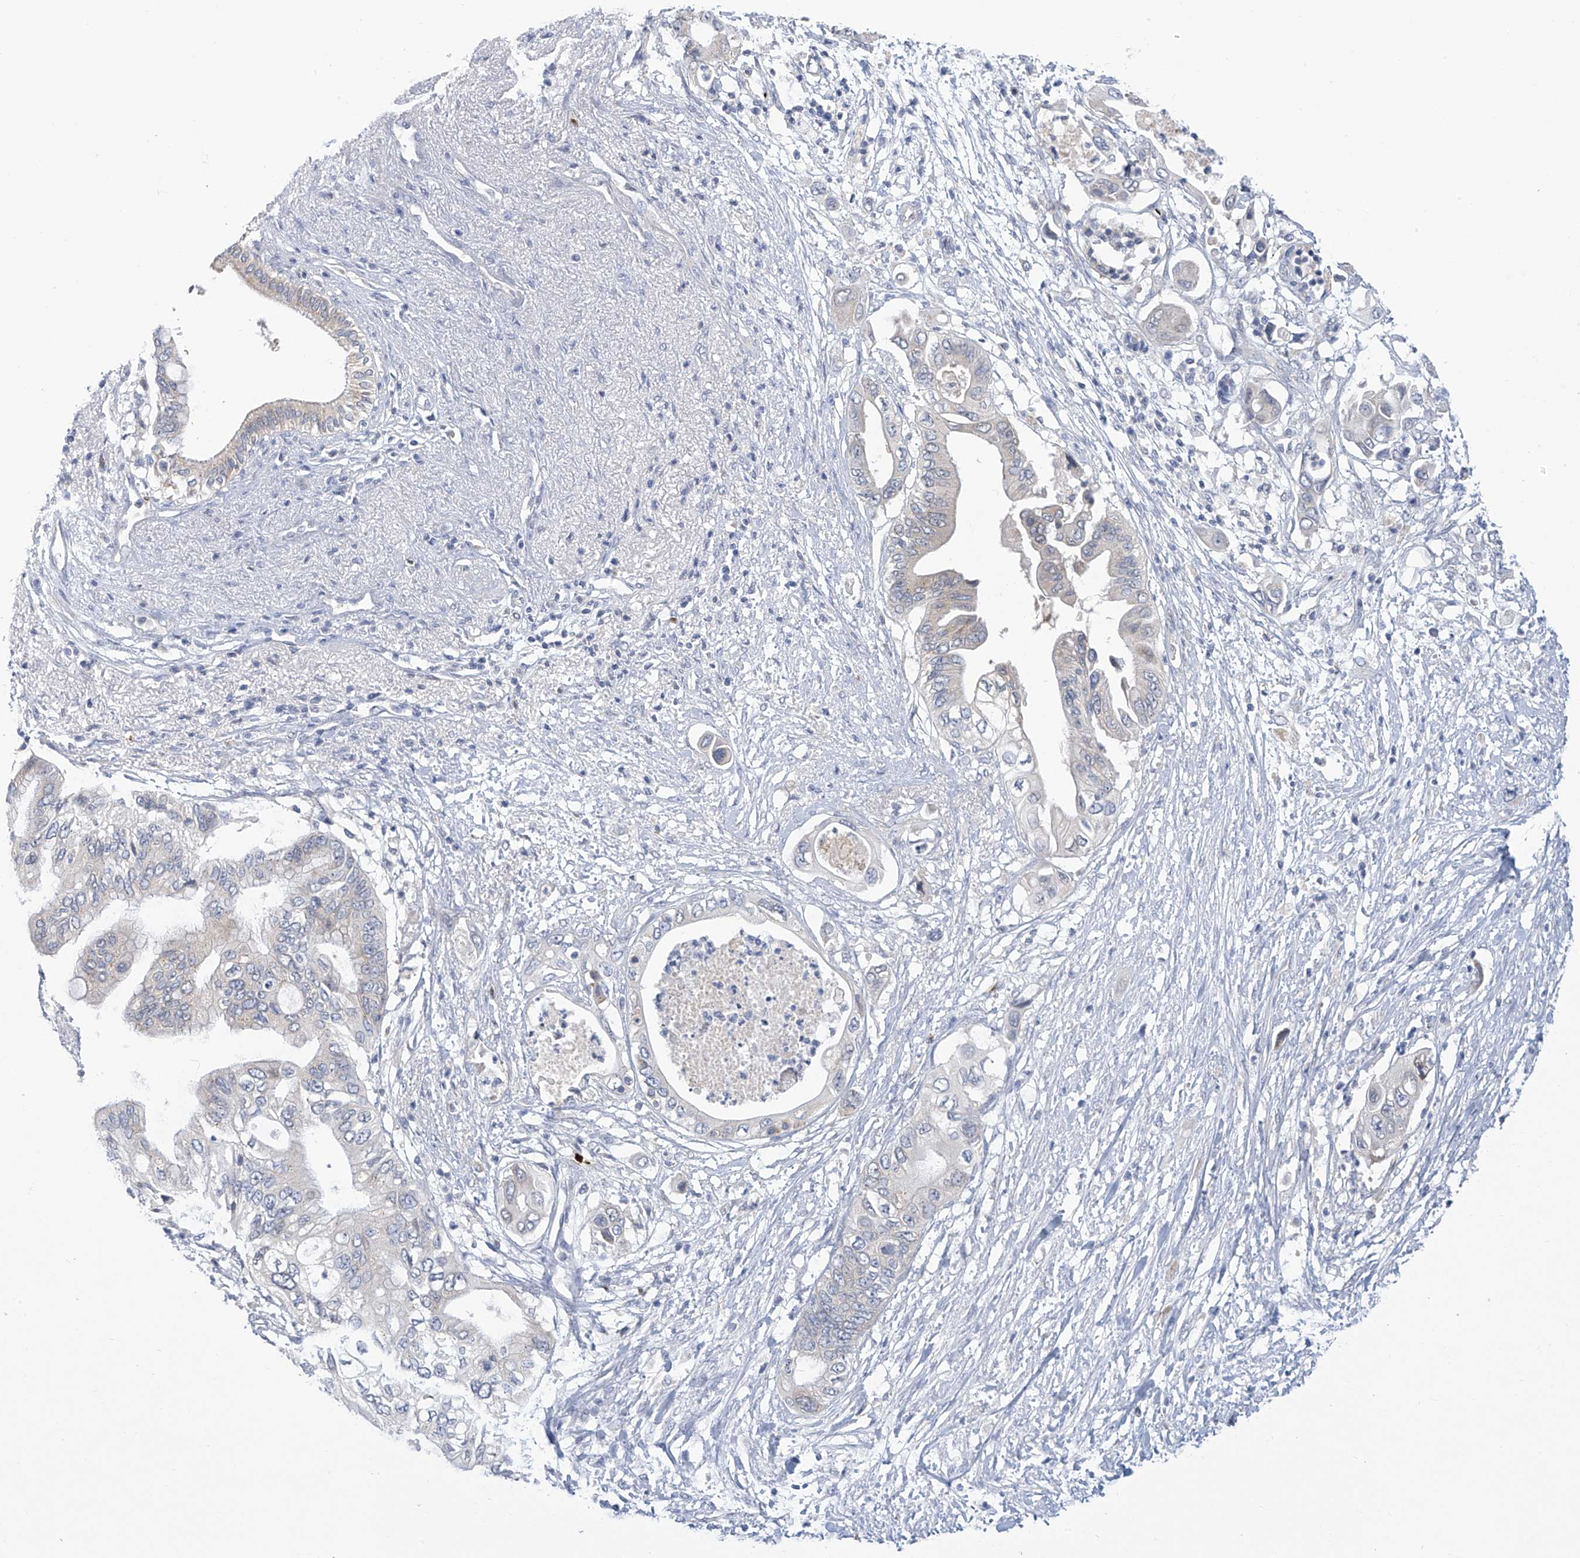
{"staining": {"intensity": "negative", "quantity": "none", "location": "none"}, "tissue": "pancreatic cancer", "cell_type": "Tumor cells", "image_type": "cancer", "snomed": [{"axis": "morphology", "description": "Adenocarcinoma, NOS"}, {"axis": "topography", "description": "Pancreas"}], "caption": "An immunohistochemistry micrograph of pancreatic cancer (adenocarcinoma) is shown. There is no staining in tumor cells of pancreatic cancer (adenocarcinoma). (DAB immunohistochemistry (IHC), high magnification).", "gene": "SLCO4A1", "patient": {"sex": "male", "age": 66}}